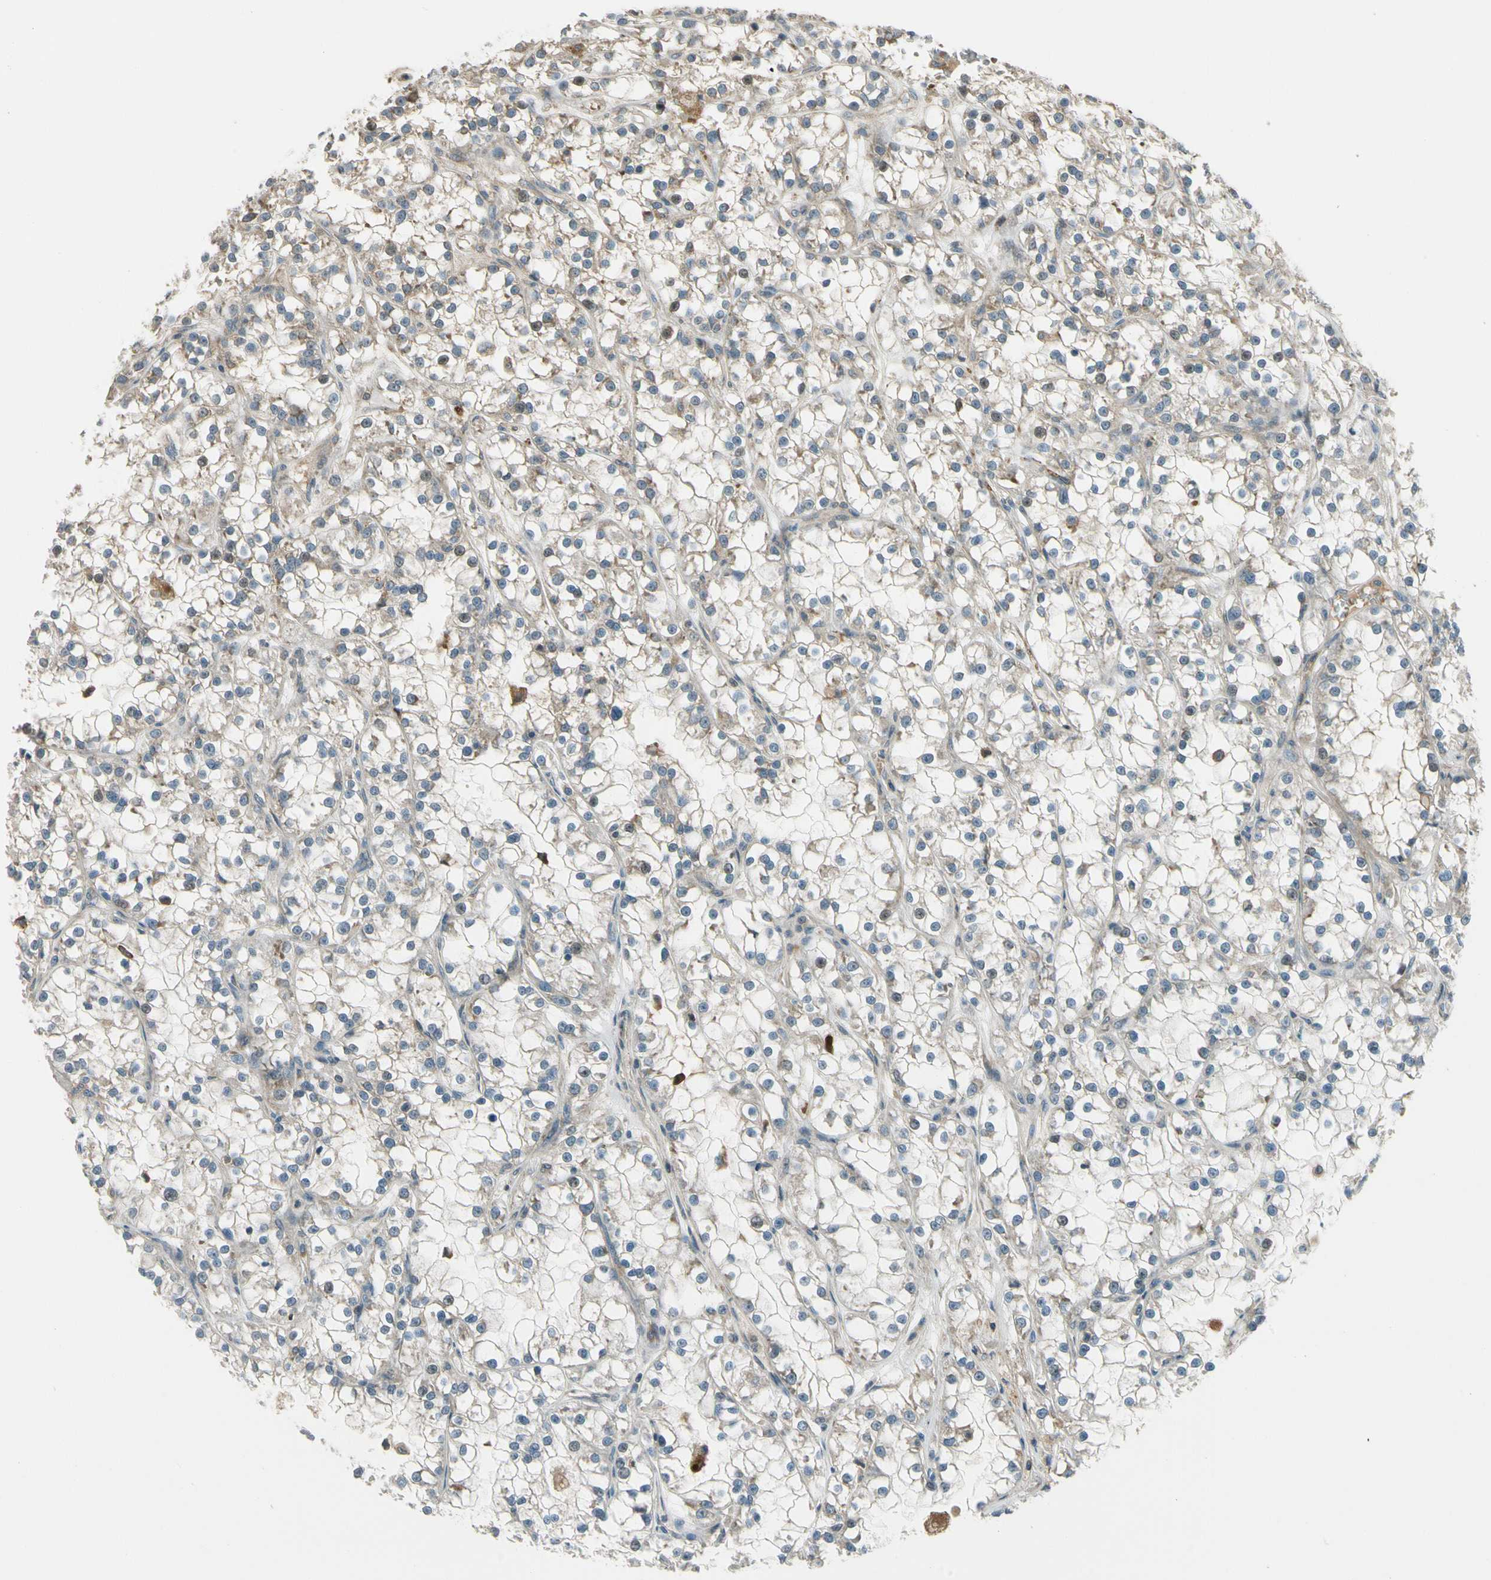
{"staining": {"intensity": "weak", "quantity": "<25%", "location": "cytoplasmic/membranous"}, "tissue": "renal cancer", "cell_type": "Tumor cells", "image_type": "cancer", "snomed": [{"axis": "morphology", "description": "Adenocarcinoma, NOS"}, {"axis": "topography", "description": "Kidney"}], "caption": "Protein analysis of renal cancer (adenocarcinoma) shows no significant staining in tumor cells. (Brightfield microscopy of DAB immunohistochemistry at high magnification).", "gene": "MST1R", "patient": {"sex": "female", "age": 52}}